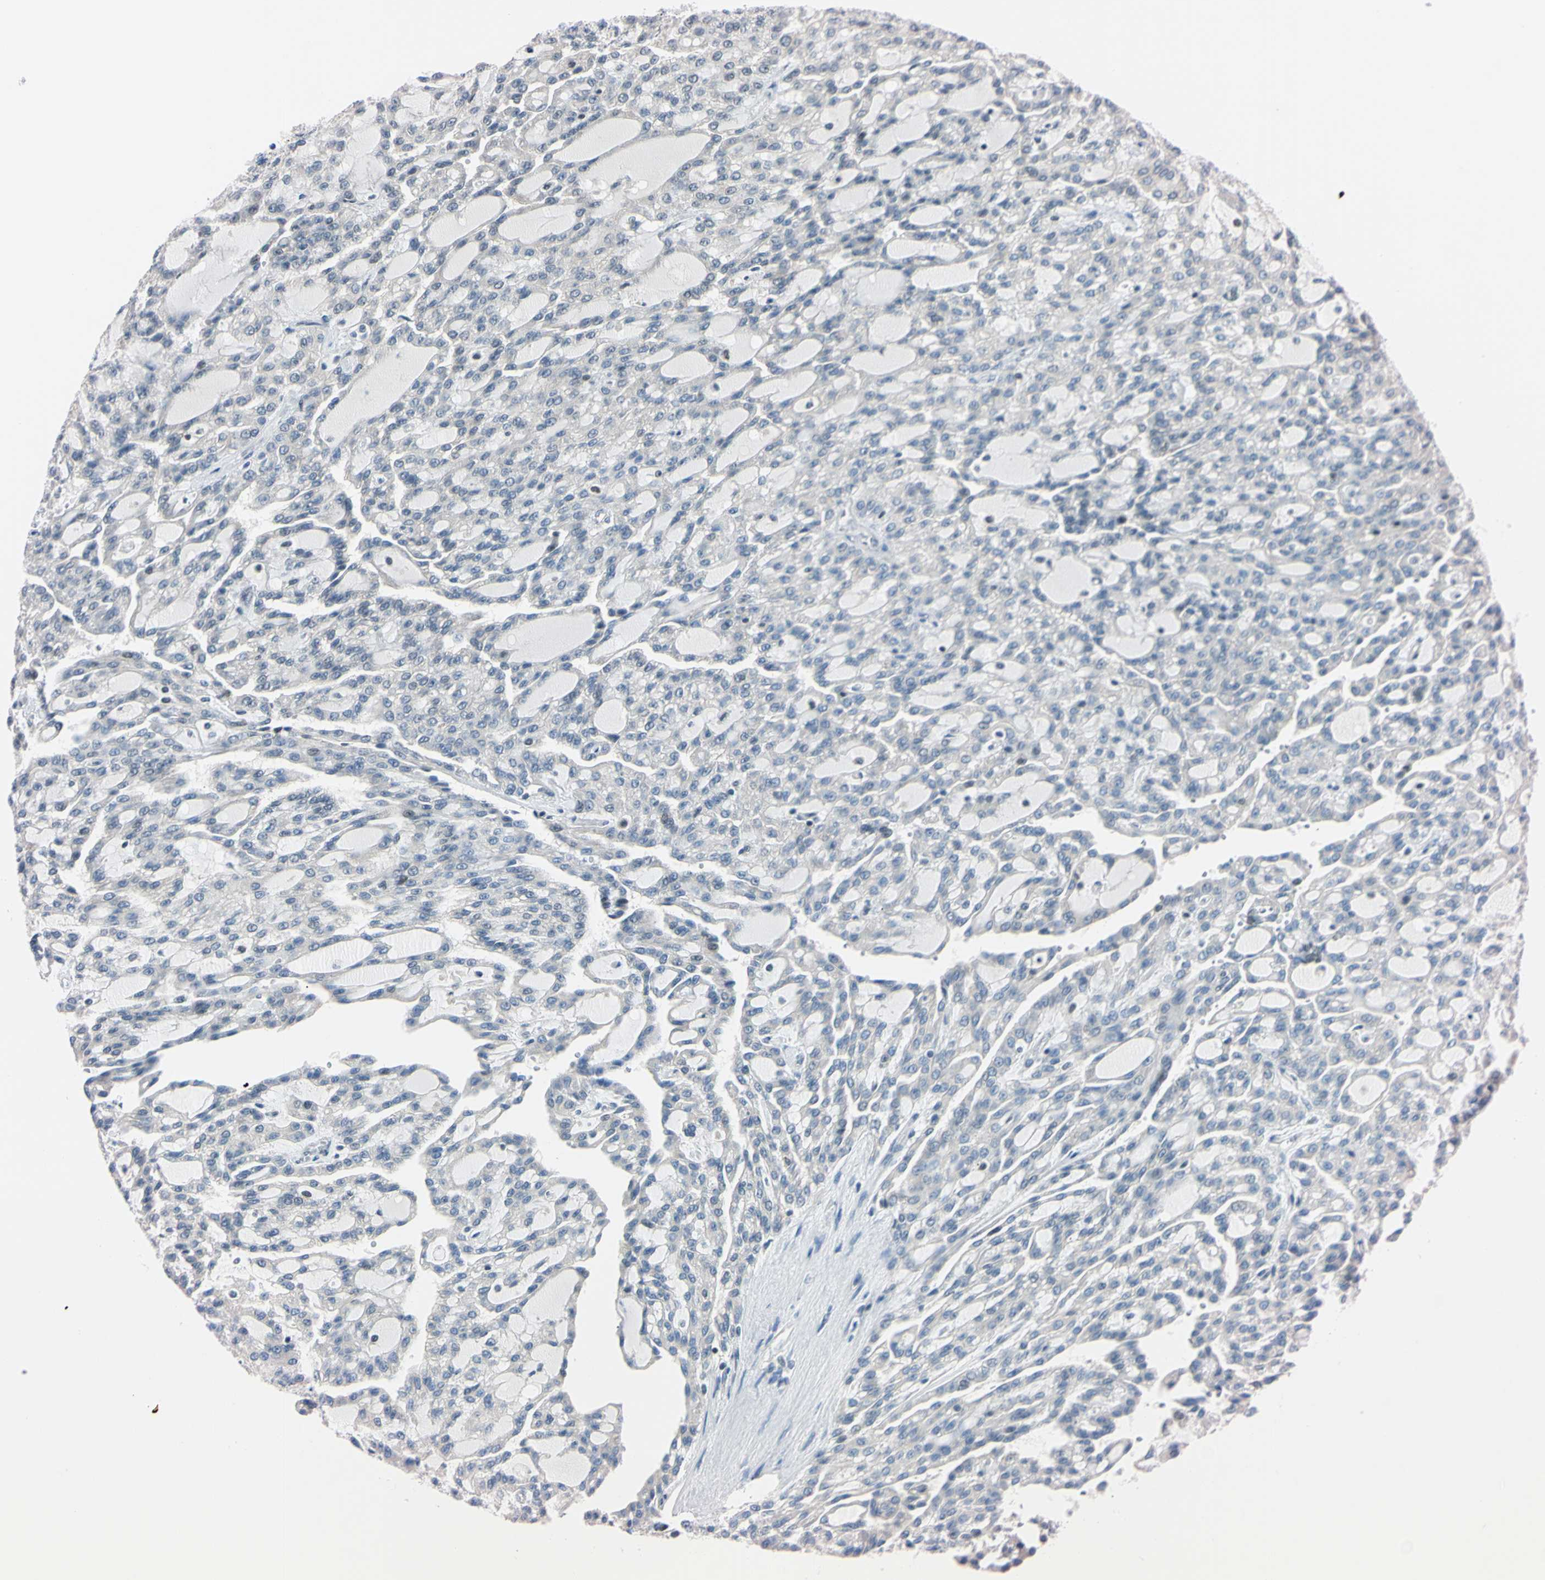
{"staining": {"intensity": "negative", "quantity": "none", "location": "none"}, "tissue": "renal cancer", "cell_type": "Tumor cells", "image_type": "cancer", "snomed": [{"axis": "morphology", "description": "Adenocarcinoma, NOS"}, {"axis": "topography", "description": "Kidney"}], "caption": "DAB (3,3'-diaminobenzidine) immunohistochemical staining of renal cancer (adenocarcinoma) reveals no significant positivity in tumor cells. (Brightfield microscopy of DAB (3,3'-diaminobenzidine) immunohistochemistry at high magnification).", "gene": "C1orf174", "patient": {"sex": "male", "age": 63}}